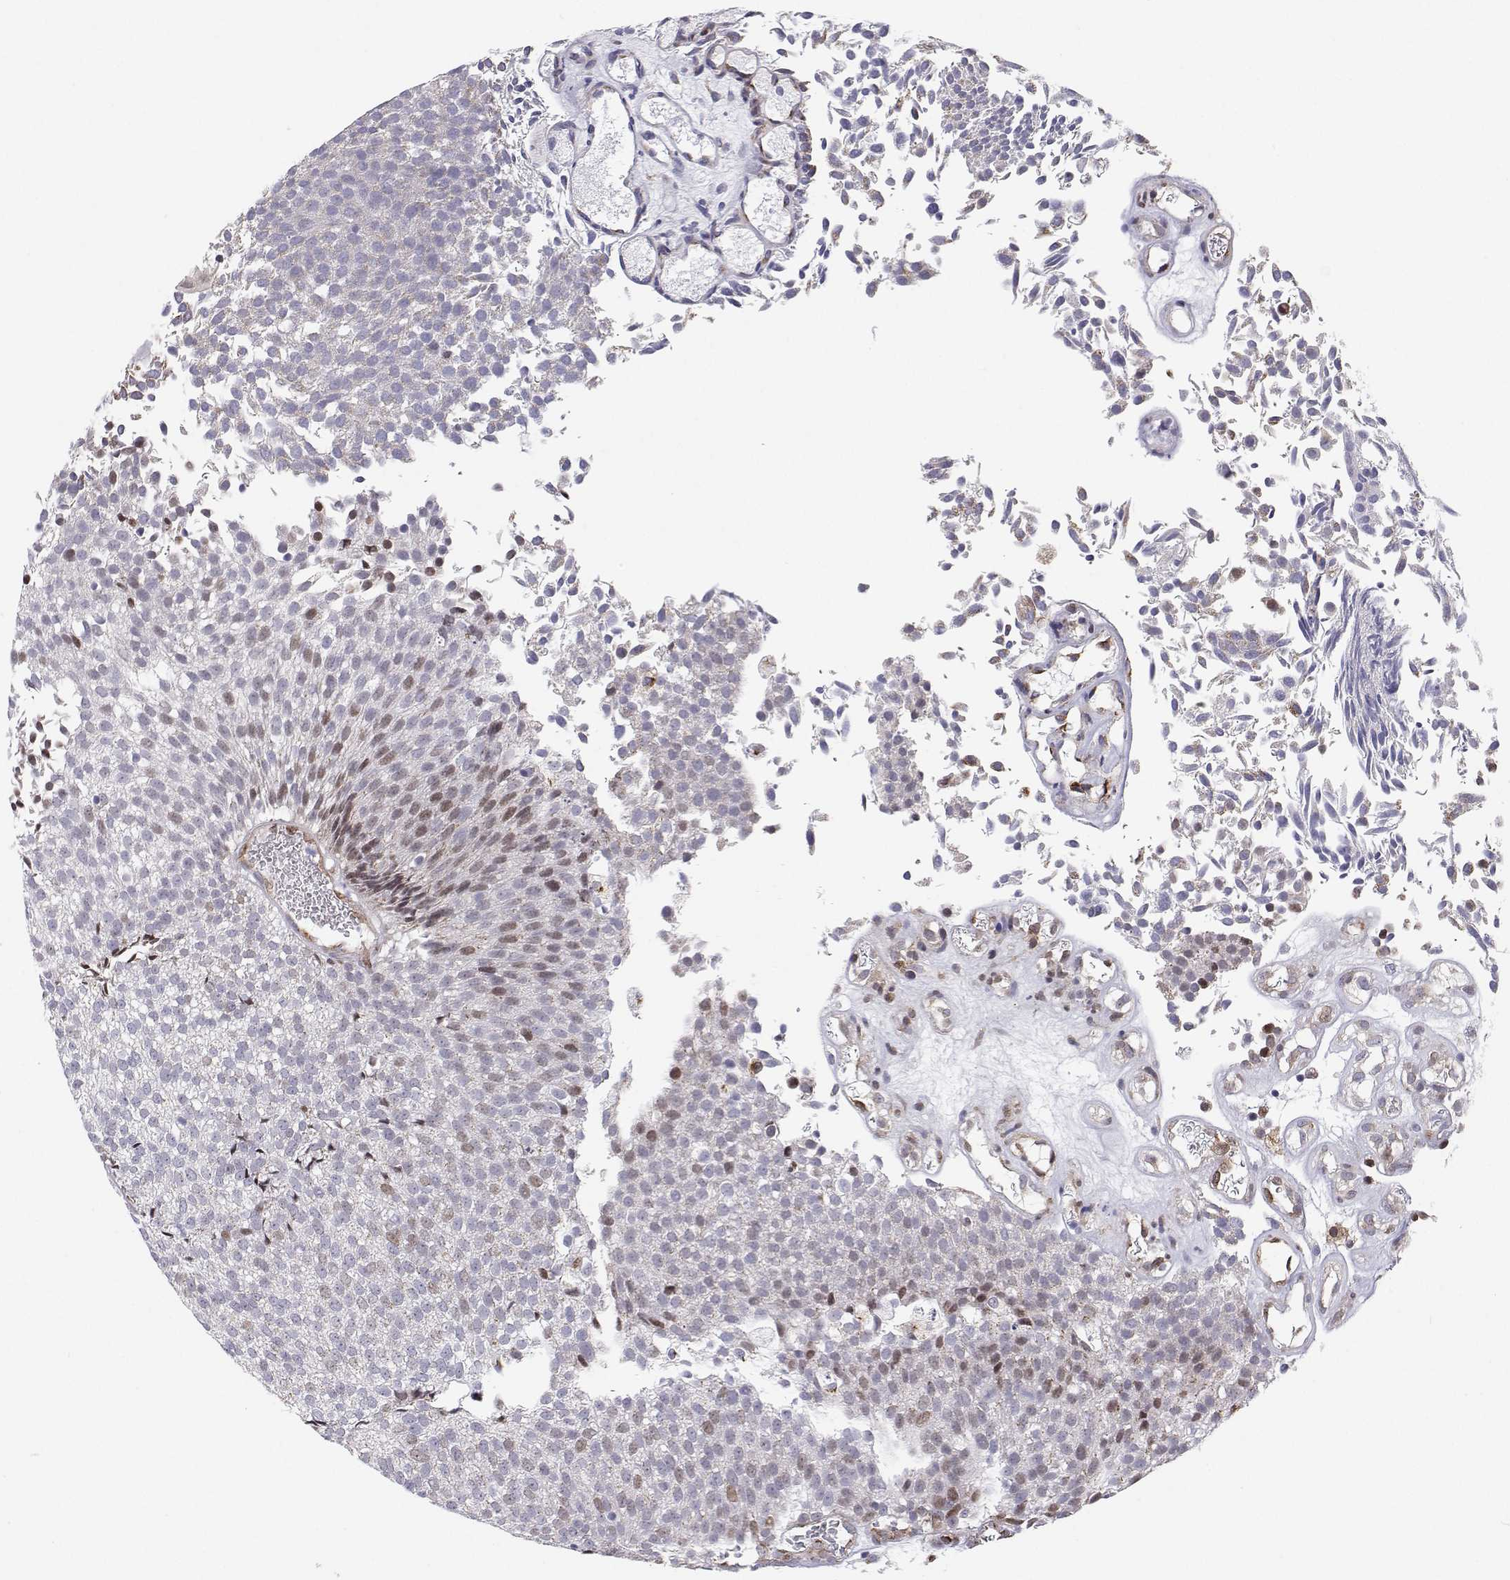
{"staining": {"intensity": "weak", "quantity": "<25%", "location": "nuclear"}, "tissue": "urothelial cancer", "cell_type": "Tumor cells", "image_type": "cancer", "snomed": [{"axis": "morphology", "description": "Urothelial carcinoma, Low grade"}, {"axis": "topography", "description": "Urinary bladder"}], "caption": "IHC micrograph of human urothelial cancer stained for a protein (brown), which displays no positivity in tumor cells.", "gene": "STARD13", "patient": {"sex": "female", "age": 79}}